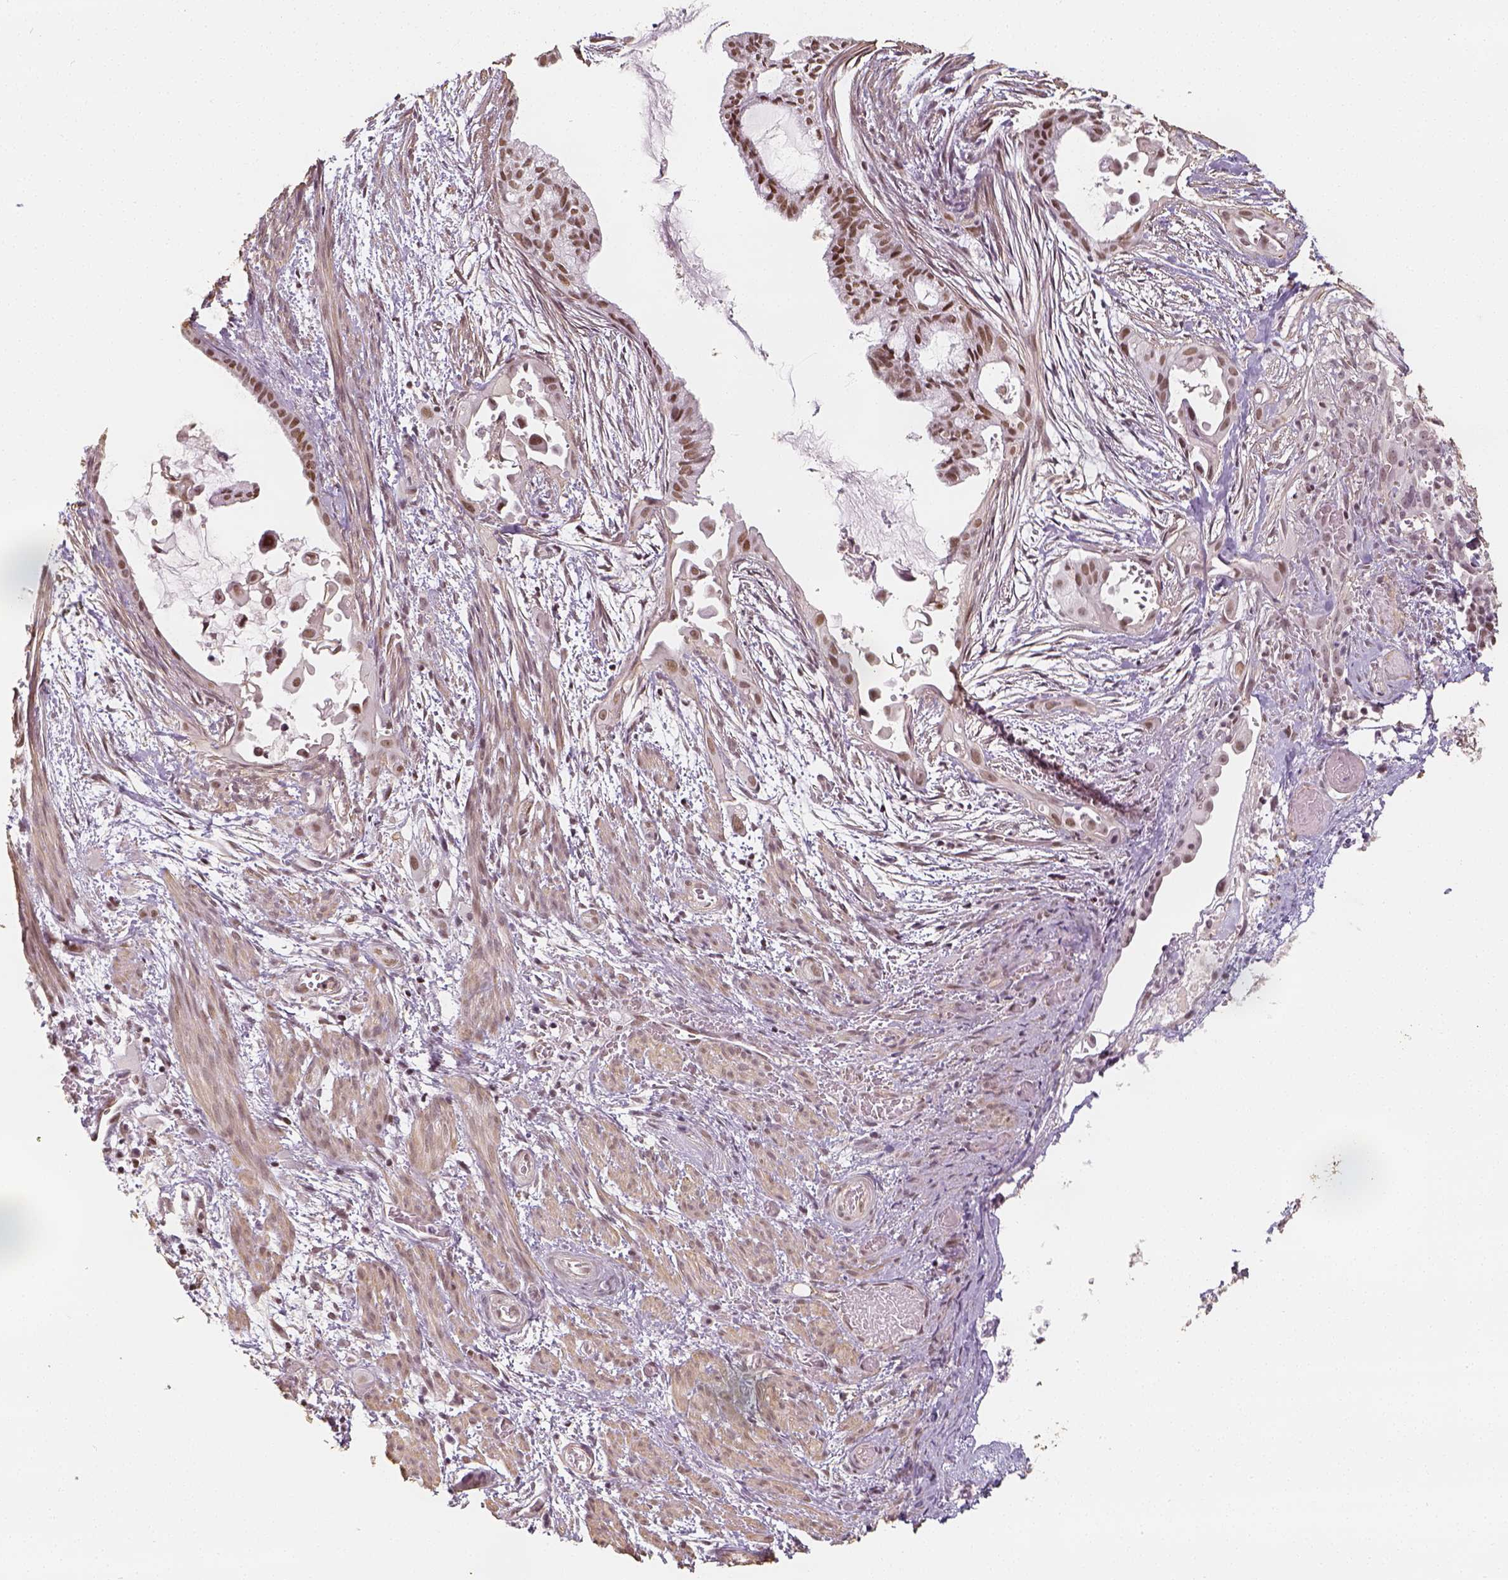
{"staining": {"intensity": "moderate", "quantity": ">75%", "location": "nuclear"}, "tissue": "endometrial cancer", "cell_type": "Tumor cells", "image_type": "cancer", "snomed": [{"axis": "morphology", "description": "Adenocarcinoma, NOS"}, {"axis": "topography", "description": "Endometrium"}], "caption": "Adenocarcinoma (endometrial) stained with immunohistochemistry demonstrates moderate nuclear staining in approximately >75% of tumor cells. (DAB = brown stain, brightfield microscopy at high magnification).", "gene": "HDAC1", "patient": {"sex": "female", "age": 86}}